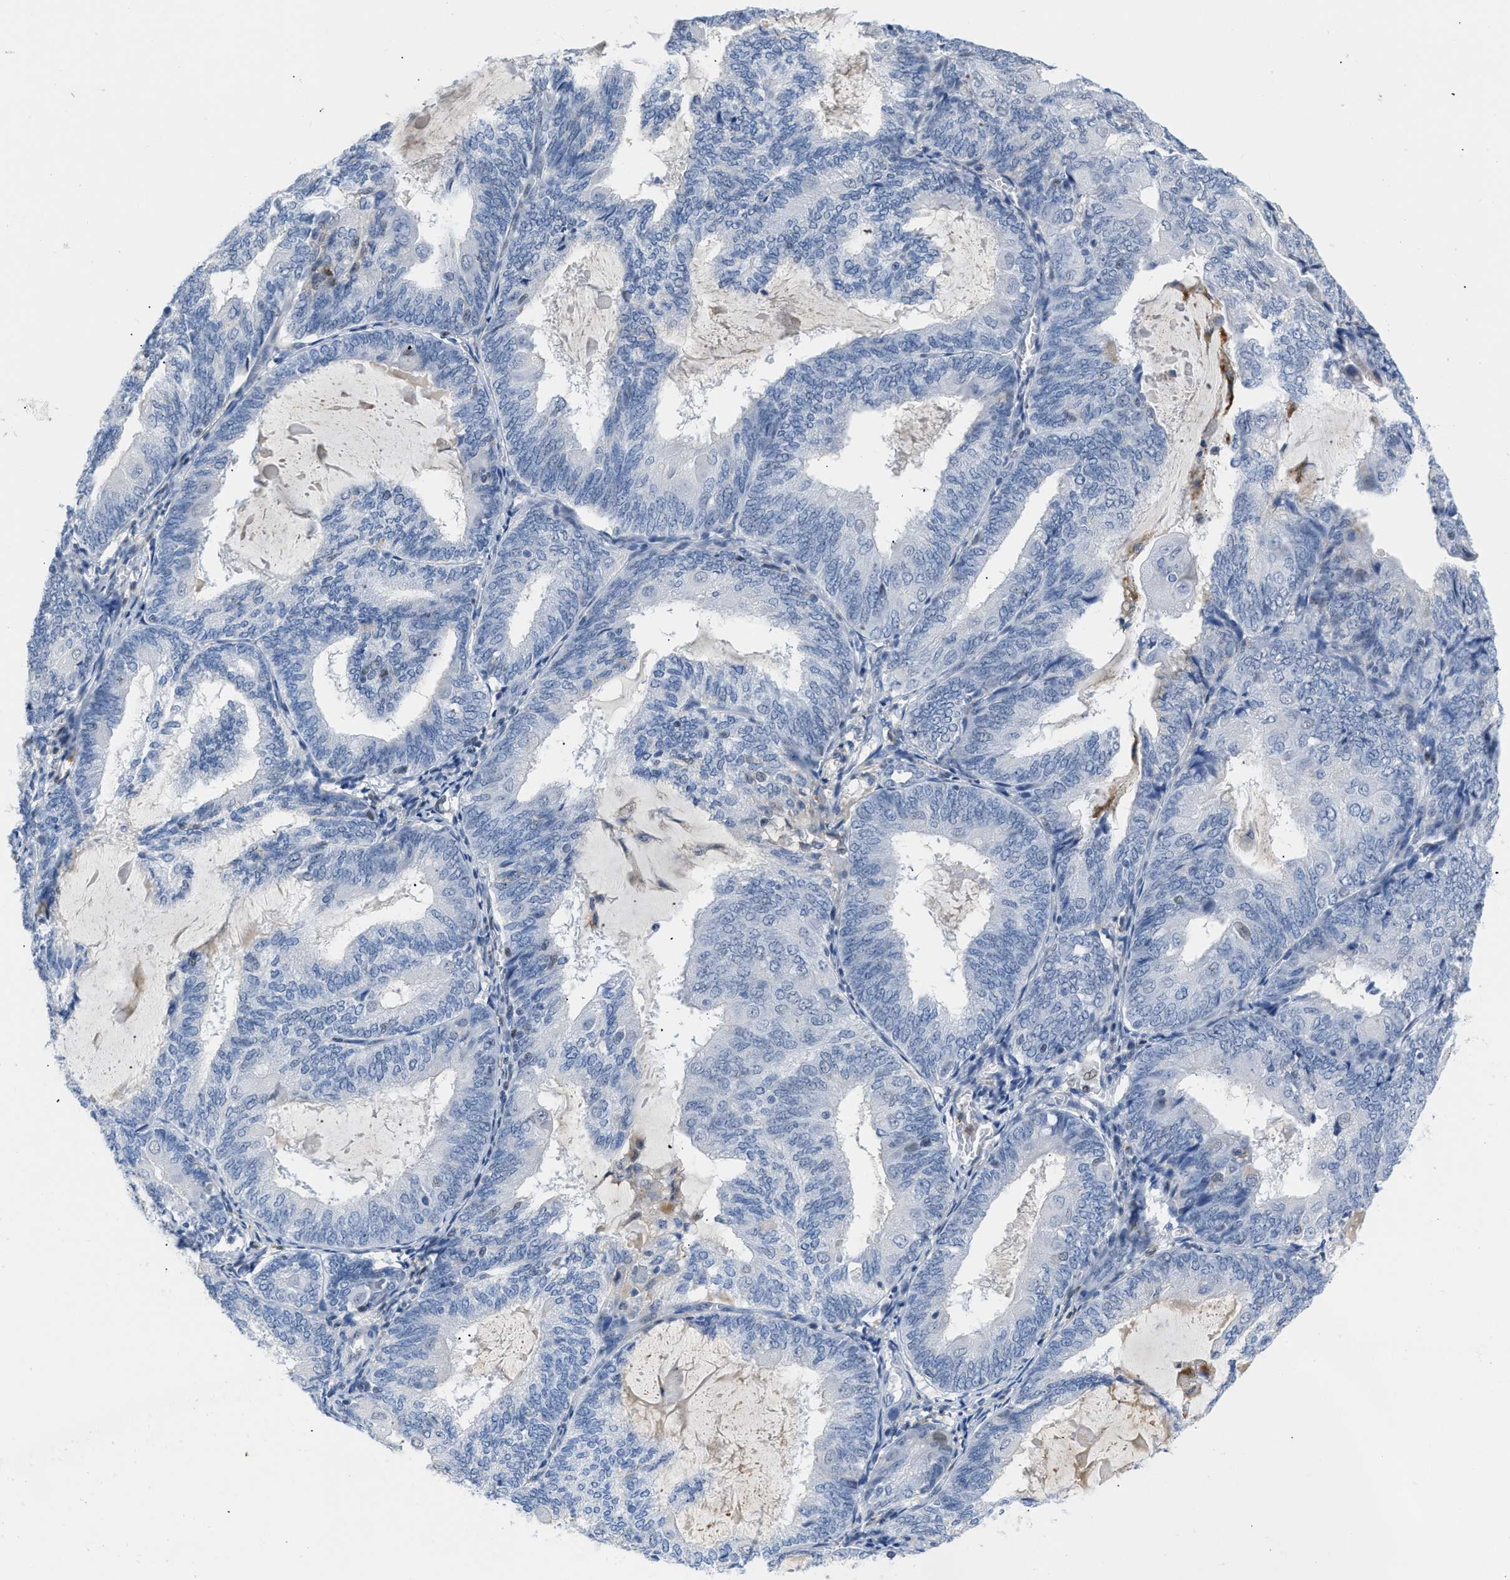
{"staining": {"intensity": "negative", "quantity": "none", "location": "none"}, "tissue": "endometrial cancer", "cell_type": "Tumor cells", "image_type": "cancer", "snomed": [{"axis": "morphology", "description": "Adenocarcinoma, NOS"}, {"axis": "topography", "description": "Endometrium"}], "caption": "The immunohistochemistry photomicrograph has no significant positivity in tumor cells of endometrial cancer (adenocarcinoma) tissue.", "gene": "BOLL", "patient": {"sex": "female", "age": 81}}